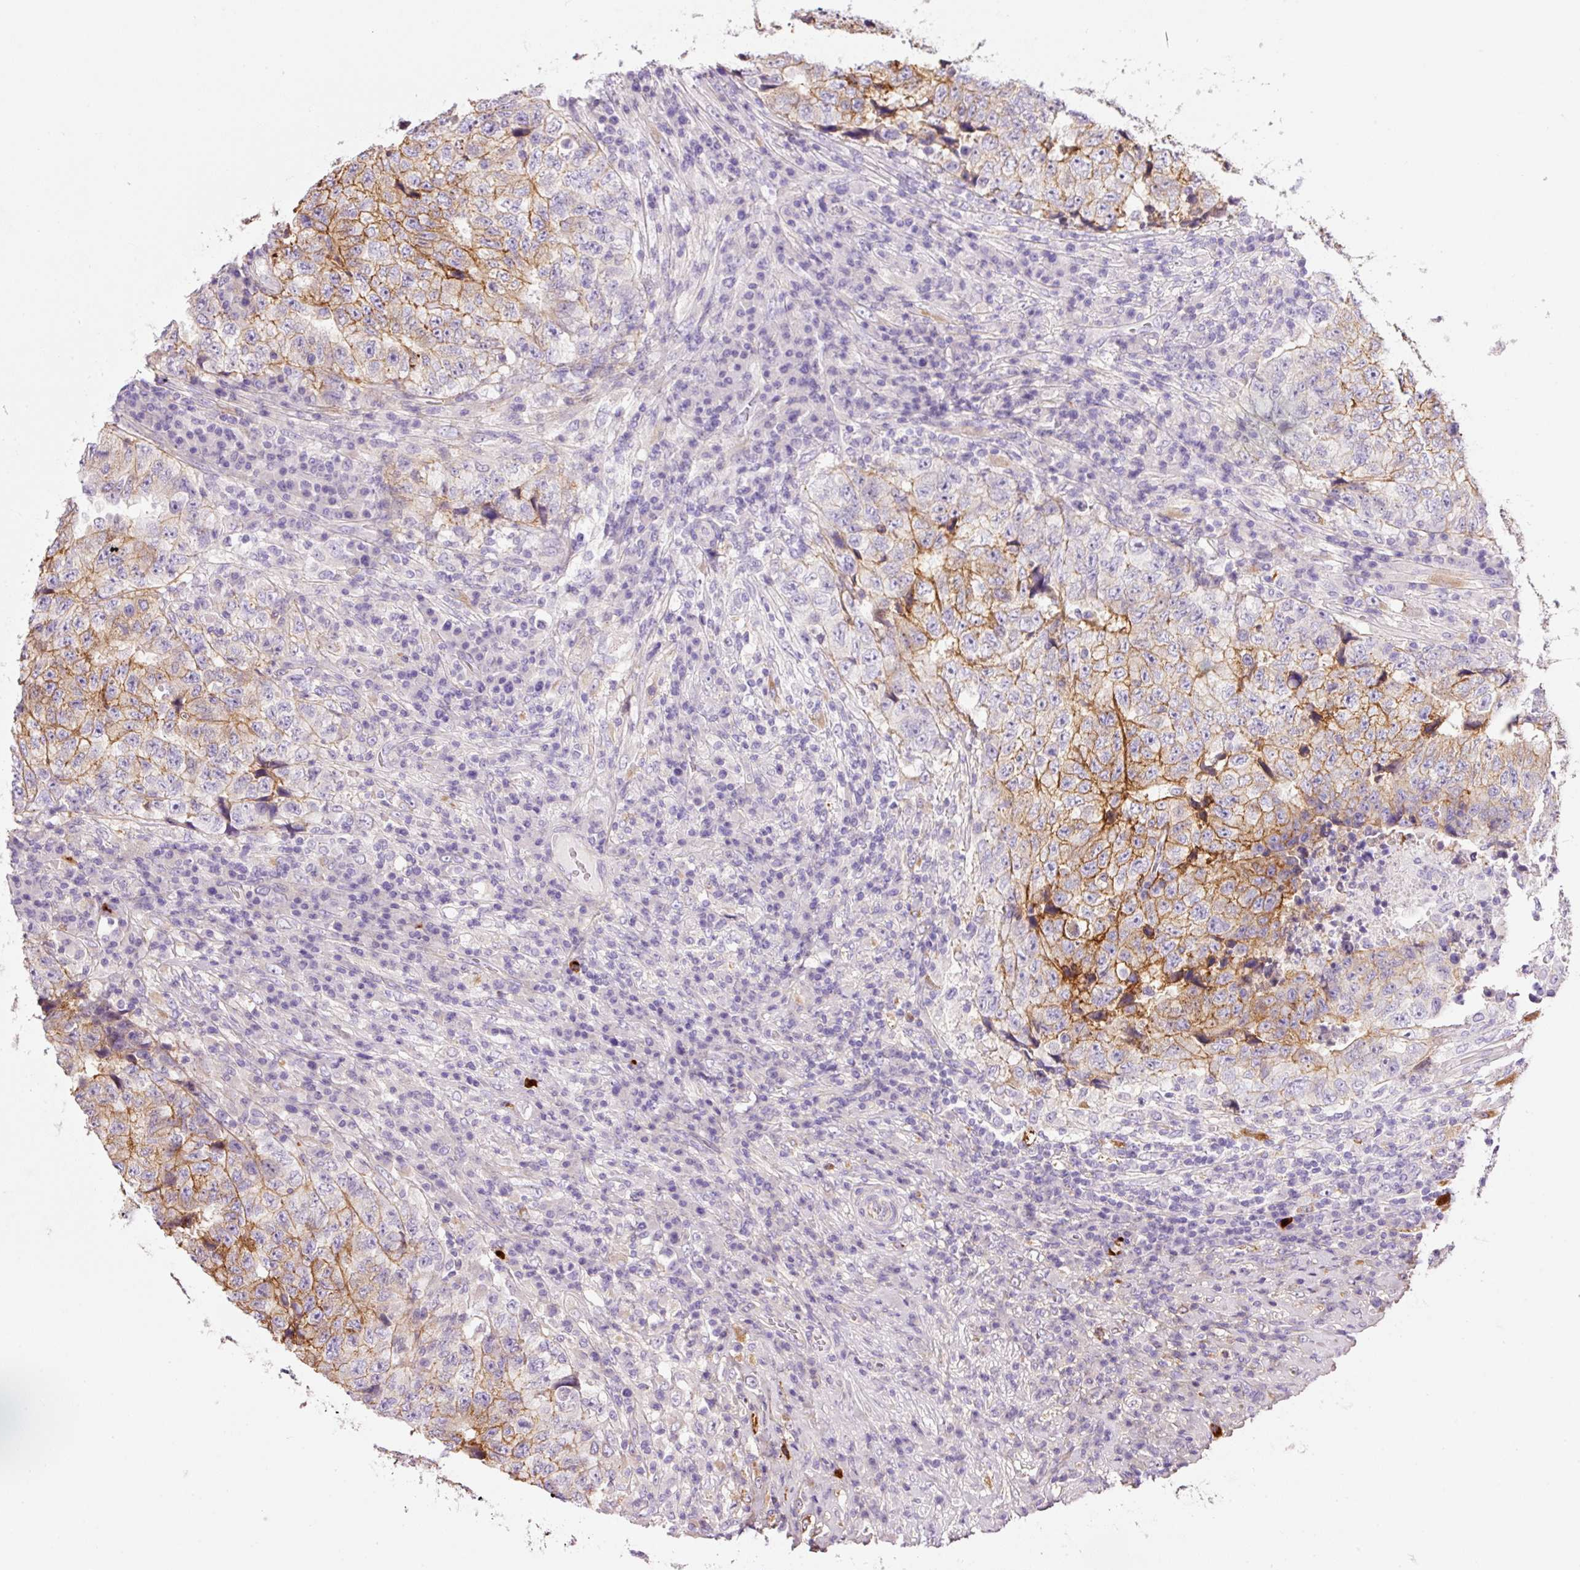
{"staining": {"intensity": "moderate", "quantity": ">75%", "location": "cytoplasmic/membranous"}, "tissue": "testis cancer", "cell_type": "Tumor cells", "image_type": "cancer", "snomed": [{"axis": "morphology", "description": "Necrosis, NOS"}, {"axis": "morphology", "description": "Carcinoma, Embryonal, NOS"}, {"axis": "topography", "description": "Testis"}], "caption": "Tumor cells reveal medium levels of moderate cytoplasmic/membranous expression in about >75% of cells in human embryonal carcinoma (testis).", "gene": "SOS2", "patient": {"sex": "male", "age": 19}}